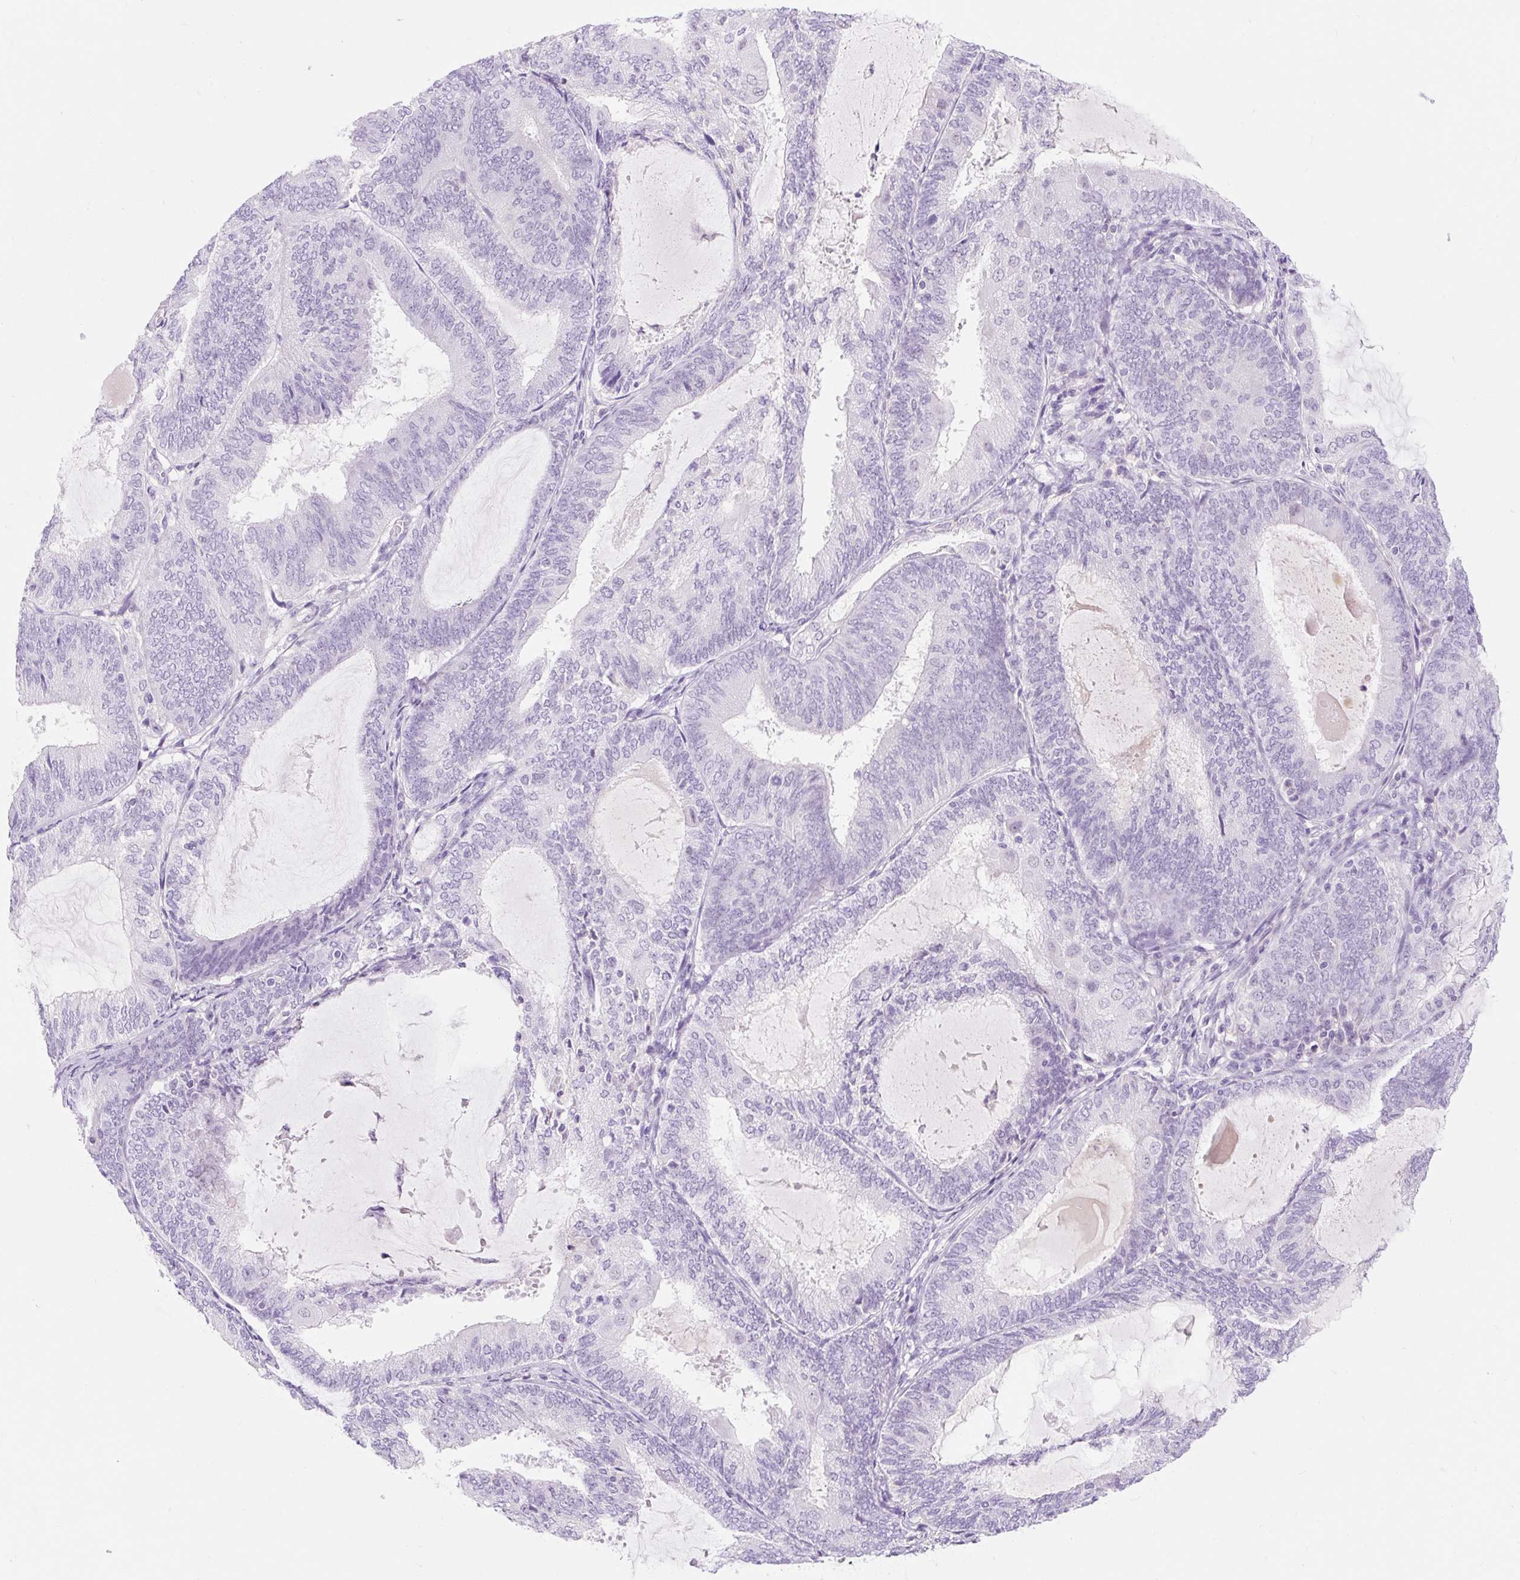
{"staining": {"intensity": "negative", "quantity": "none", "location": "none"}, "tissue": "endometrial cancer", "cell_type": "Tumor cells", "image_type": "cancer", "snomed": [{"axis": "morphology", "description": "Adenocarcinoma, NOS"}, {"axis": "topography", "description": "Endometrium"}], "caption": "Immunohistochemical staining of endometrial cancer (adenocarcinoma) displays no significant staining in tumor cells.", "gene": "SLC28A1", "patient": {"sex": "female", "age": 81}}